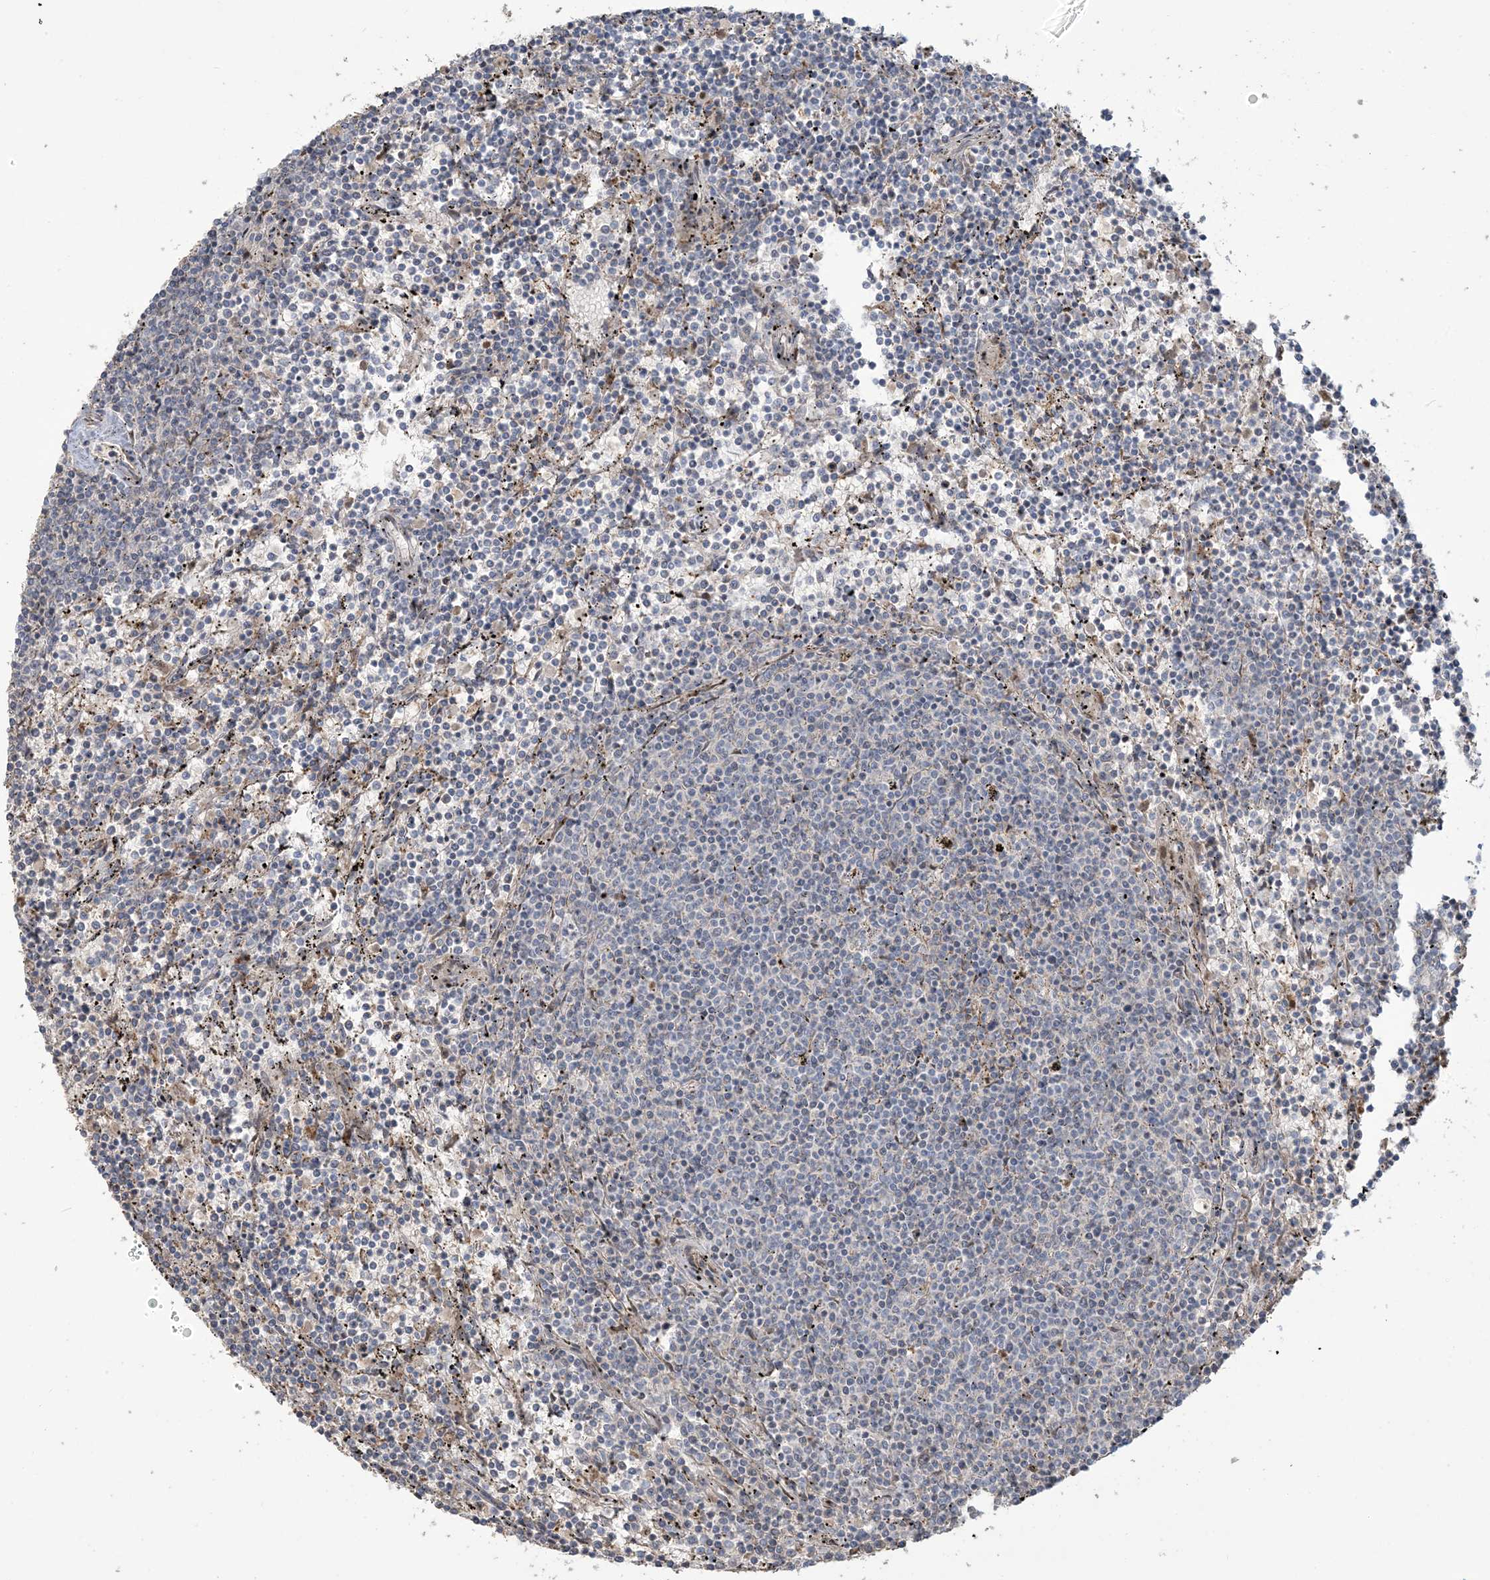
{"staining": {"intensity": "negative", "quantity": "none", "location": "none"}, "tissue": "lymphoma", "cell_type": "Tumor cells", "image_type": "cancer", "snomed": [{"axis": "morphology", "description": "Malignant lymphoma, non-Hodgkin's type, Low grade"}, {"axis": "topography", "description": "Spleen"}], "caption": "The immunohistochemistry image has no significant staining in tumor cells of lymphoma tissue.", "gene": "KLHL18", "patient": {"sex": "female", "age": 50}}